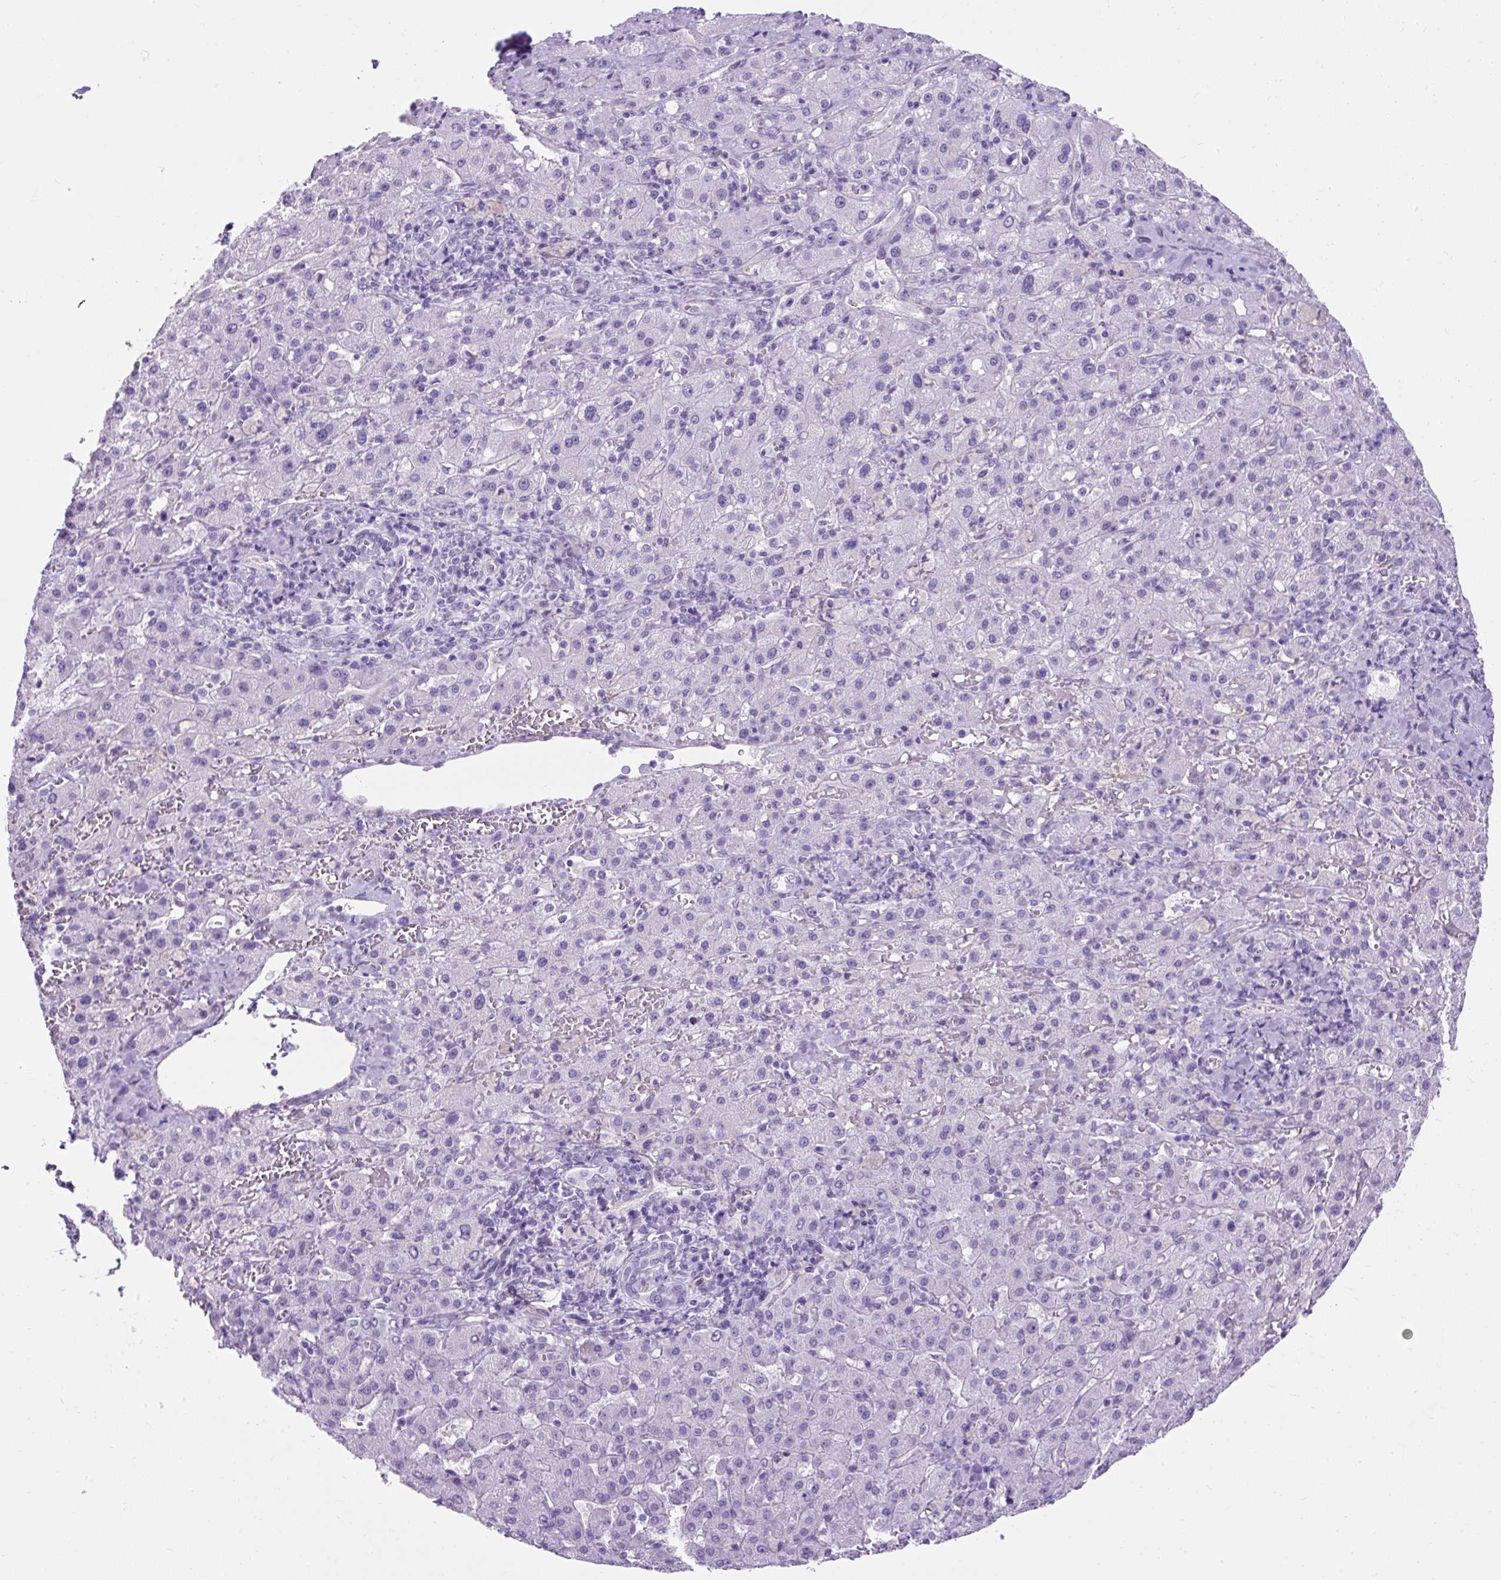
{"staining": {"intensity": "negative", "quantity": "none", "location": "none"}, "tissue": "liver cancer", "cell_type": "Tumor cells", "image_type": "cancer", "snomed": [{"axis": "morphology", "description": "Carcinoma, Hepatocellular, NOS"}, {"axis": "topography", "description": "Liver"}], "caption": "Hepatocellular carcinoma (liver) was stained to show a protein in brown. There is no significant expression in tumor cells. The staining is performed using DAB brown chromogen with nuclei counter-stained in using hematoxylin.", "gene": "KRT12", "patient": {"sex": "female", "age": 58}}